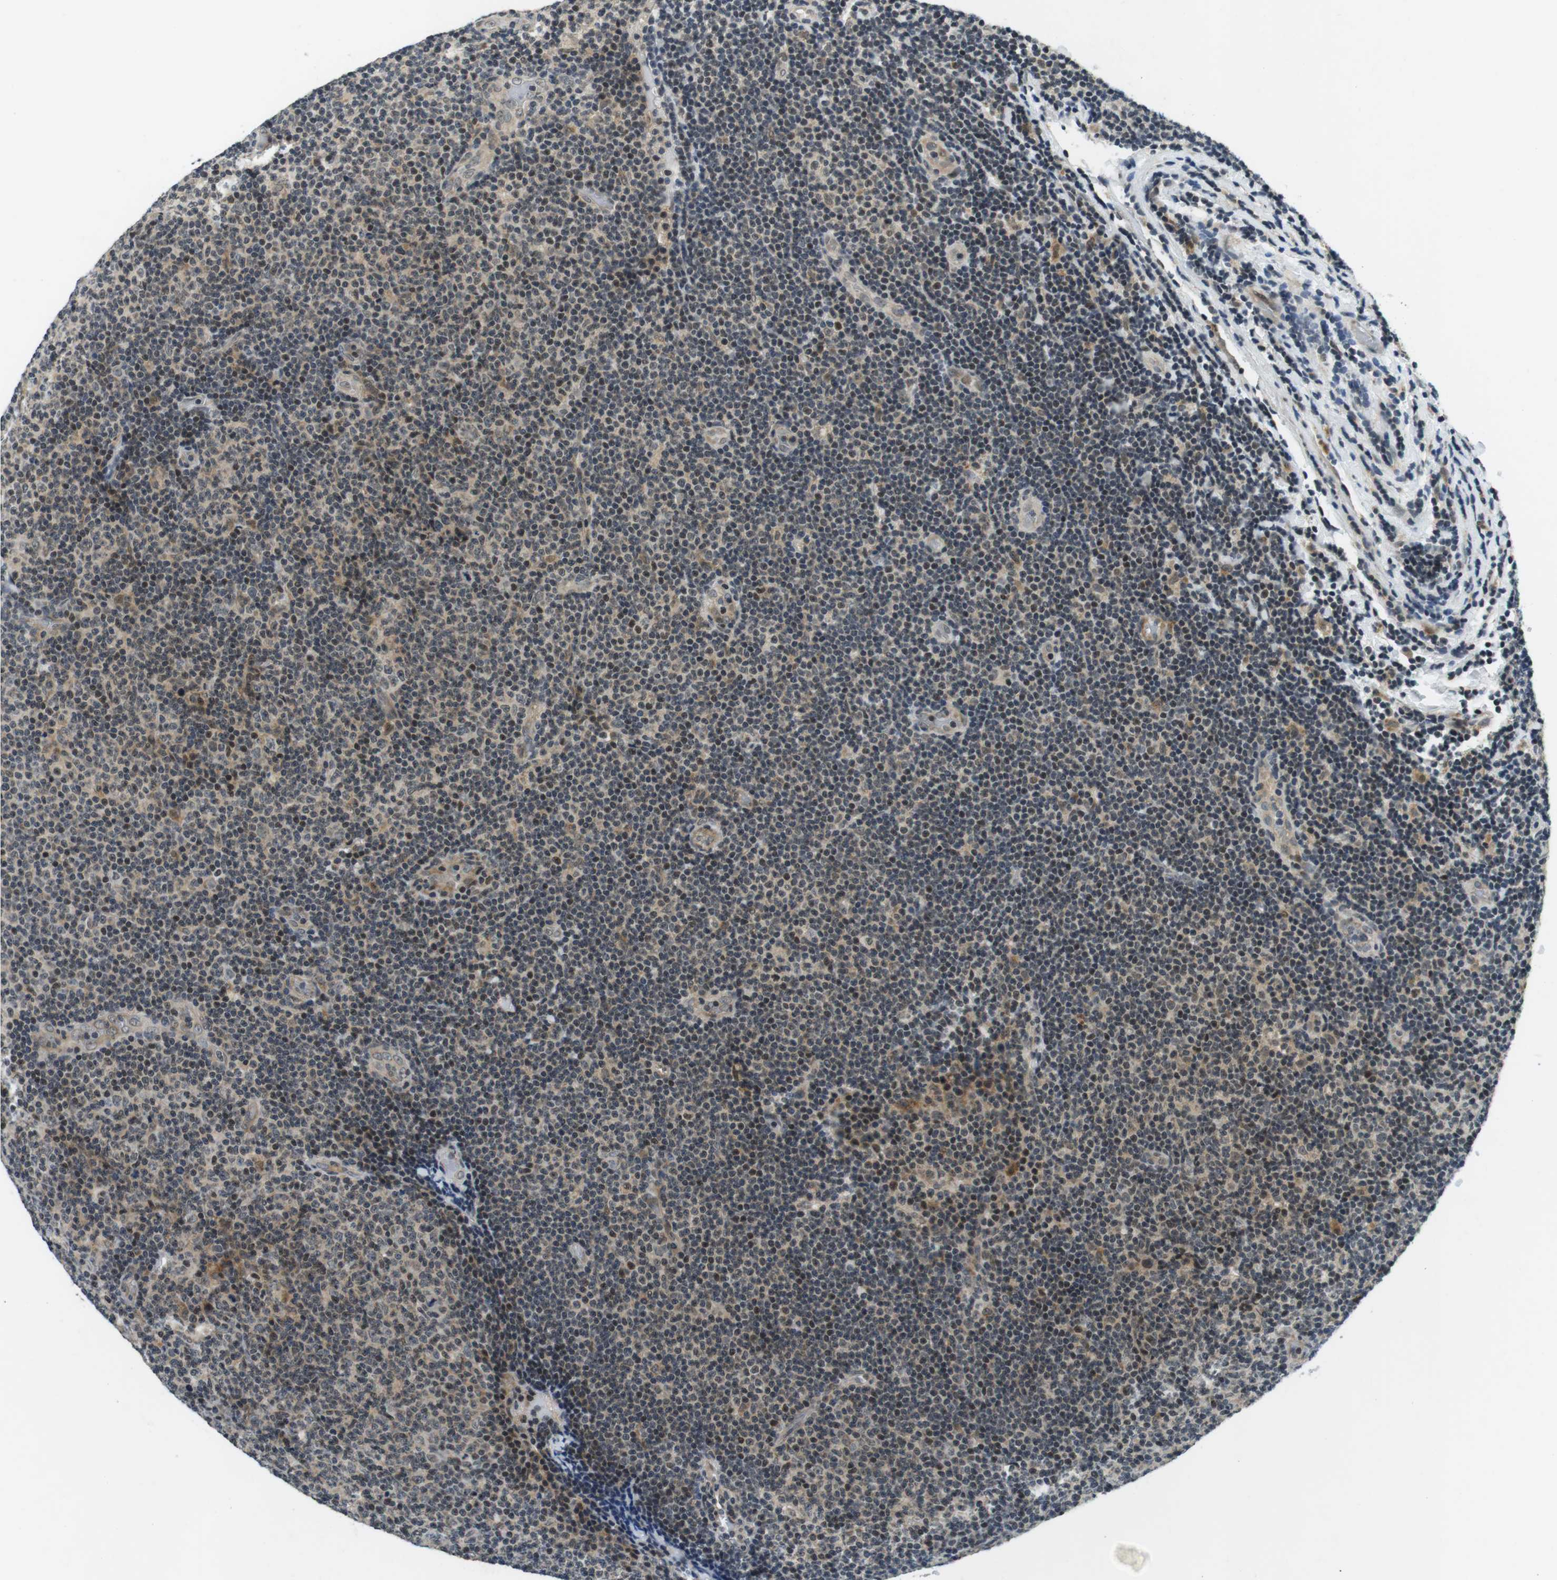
{"staining": {"intensity": "weak", "quantity": "25%-75%", "location": "cytoplasmic/membranous,nuclear"}, "tissue": "lymphoma", "cell_type": "Tumor cells", "image_type": "cancer", "snomed": [{"axis": "morphology", "description": "Malignant lymphoma, non-Hodgkin's type, Low grade"}, {"axis": "topography", "description": "Lymph node"}], "caption": "Brown immunohistochemical staining in human low-grade malignant lymphoma, non-Hodgkin's type shows weak cytoplasmic/membranous and nuclear expression in about 25%-75% of tumor cells.", "gene": "BRD4", "patient": {"sex": "male", "age": 83}}